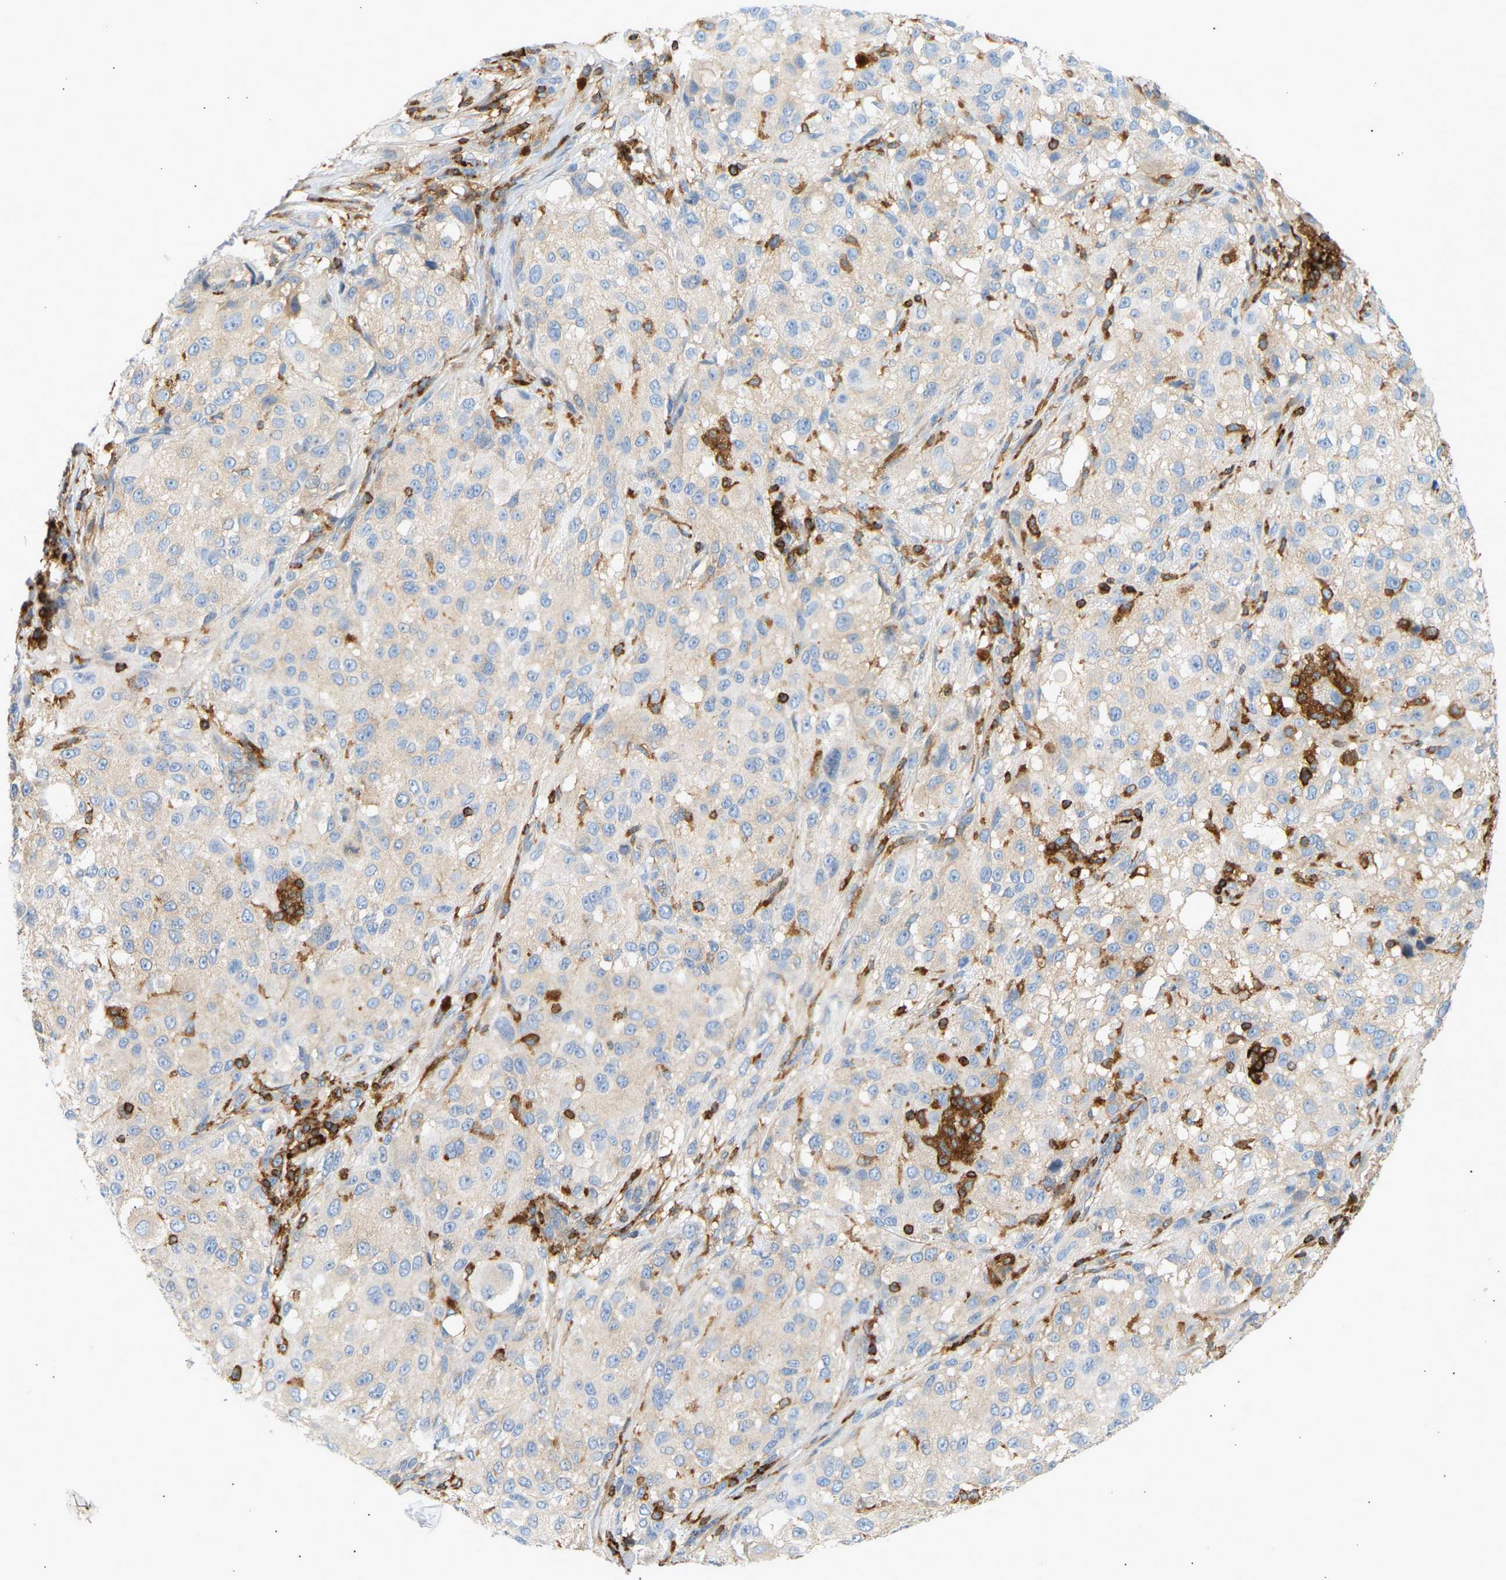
{"staining": {"intensity": "negative", "quantity": "none", "location": "none"}, "tissue": "melanoma", "cell_type": "Tumor cells", "image_type": "cancer", "snomed": [{"axis": "morphology", "description": "Necrosis, NOS"}, {"axis": "morphology", "description": "Malignant melanoma, NOS"}, {"axis": "topography", "description": "Skin"}], "caption": "High magnification brightfield microscopy of melanoma stained with DAB (brown) and counterstained with hematoxylin (blue): tumor cells show no significant staining.", "gene": "FNBP1", "patient": {"sex": "female", "age": 87}}